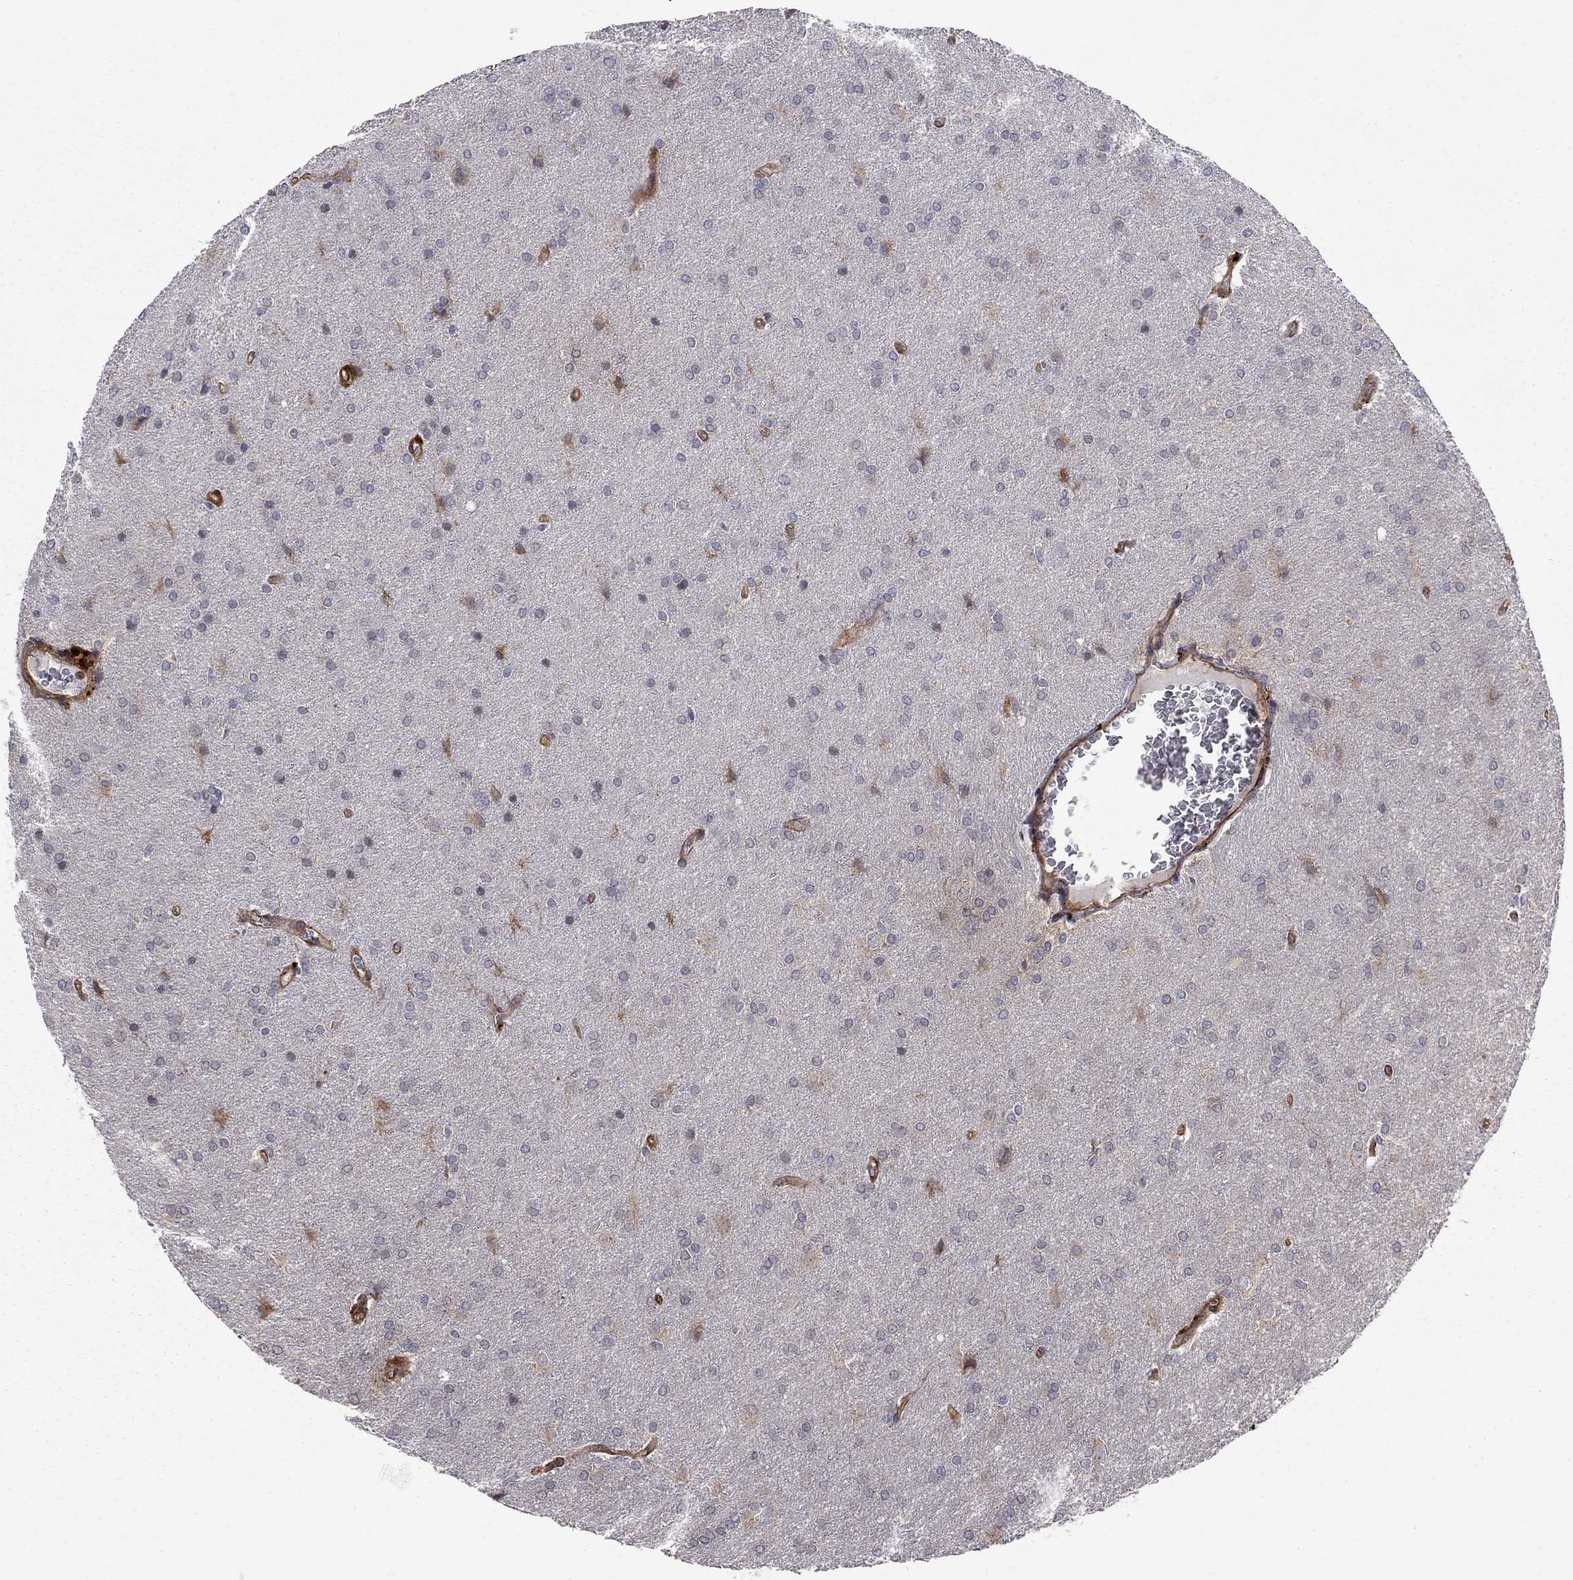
{"staining": {"intensity": "negative", "quantity": "none", "location": "none"}, "tissue": "glioma", "cell_type": "Tumor cells", "image_type": "cancer", "snomed": [{"axis": "morphology", "description": "Glioma, malignant, Low grade"}, {"axis": "topography", "description": "Brain"}], "caption": "Tumor cells are negative for protein expression in human malignant glioma (low-grade). (DAB (3,3'-diaminobenzidine) immunohistochemistry with hematoxylin counter stain).", "gene": "RASEF", "patient": {"sex": "female", "age": 32}}